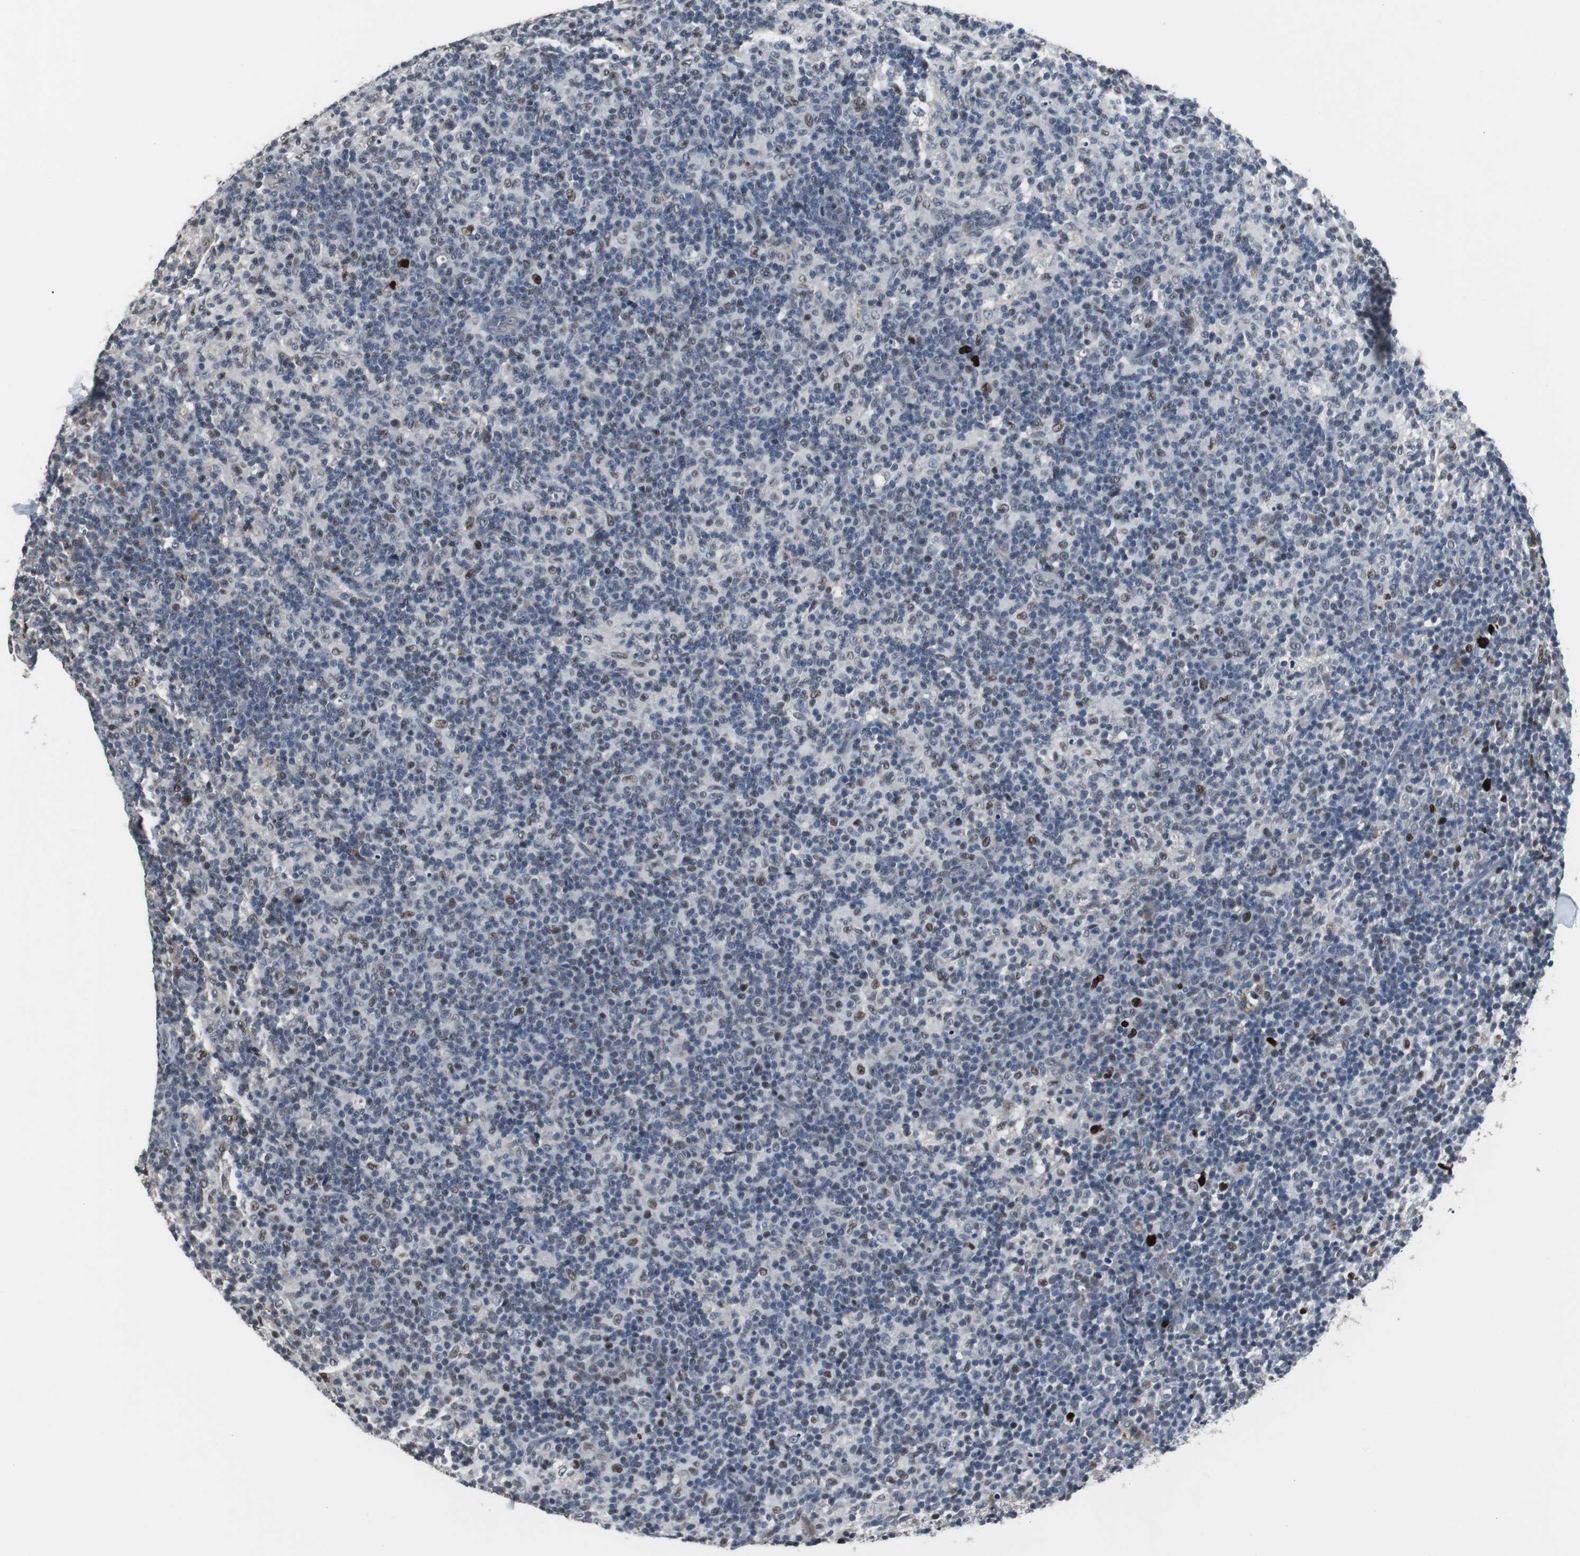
{"staining": {"intensity": "strong", "quantity": "25%-75%", "location": "nuclear"}, "tissue": "lymph node", "cell_type": "Germinal center cells", "image_type": "normal", "snomed": [{"axis": "morphology", "description": "Normal tissue, NOS"}, {"axis": "morphology", "description": "Inflammation, NOS"}, {"axis": "topography", "description": "Lymph node"}], "caption": "Immunohistochemical staining of normal lymph node exhibits 25%-75% levels of strong nuclear protein positivity in approximately 25%-75% of germinal center cells.", "gene": "FOXP4", "patient": {"sex": "male", "age": 55}}